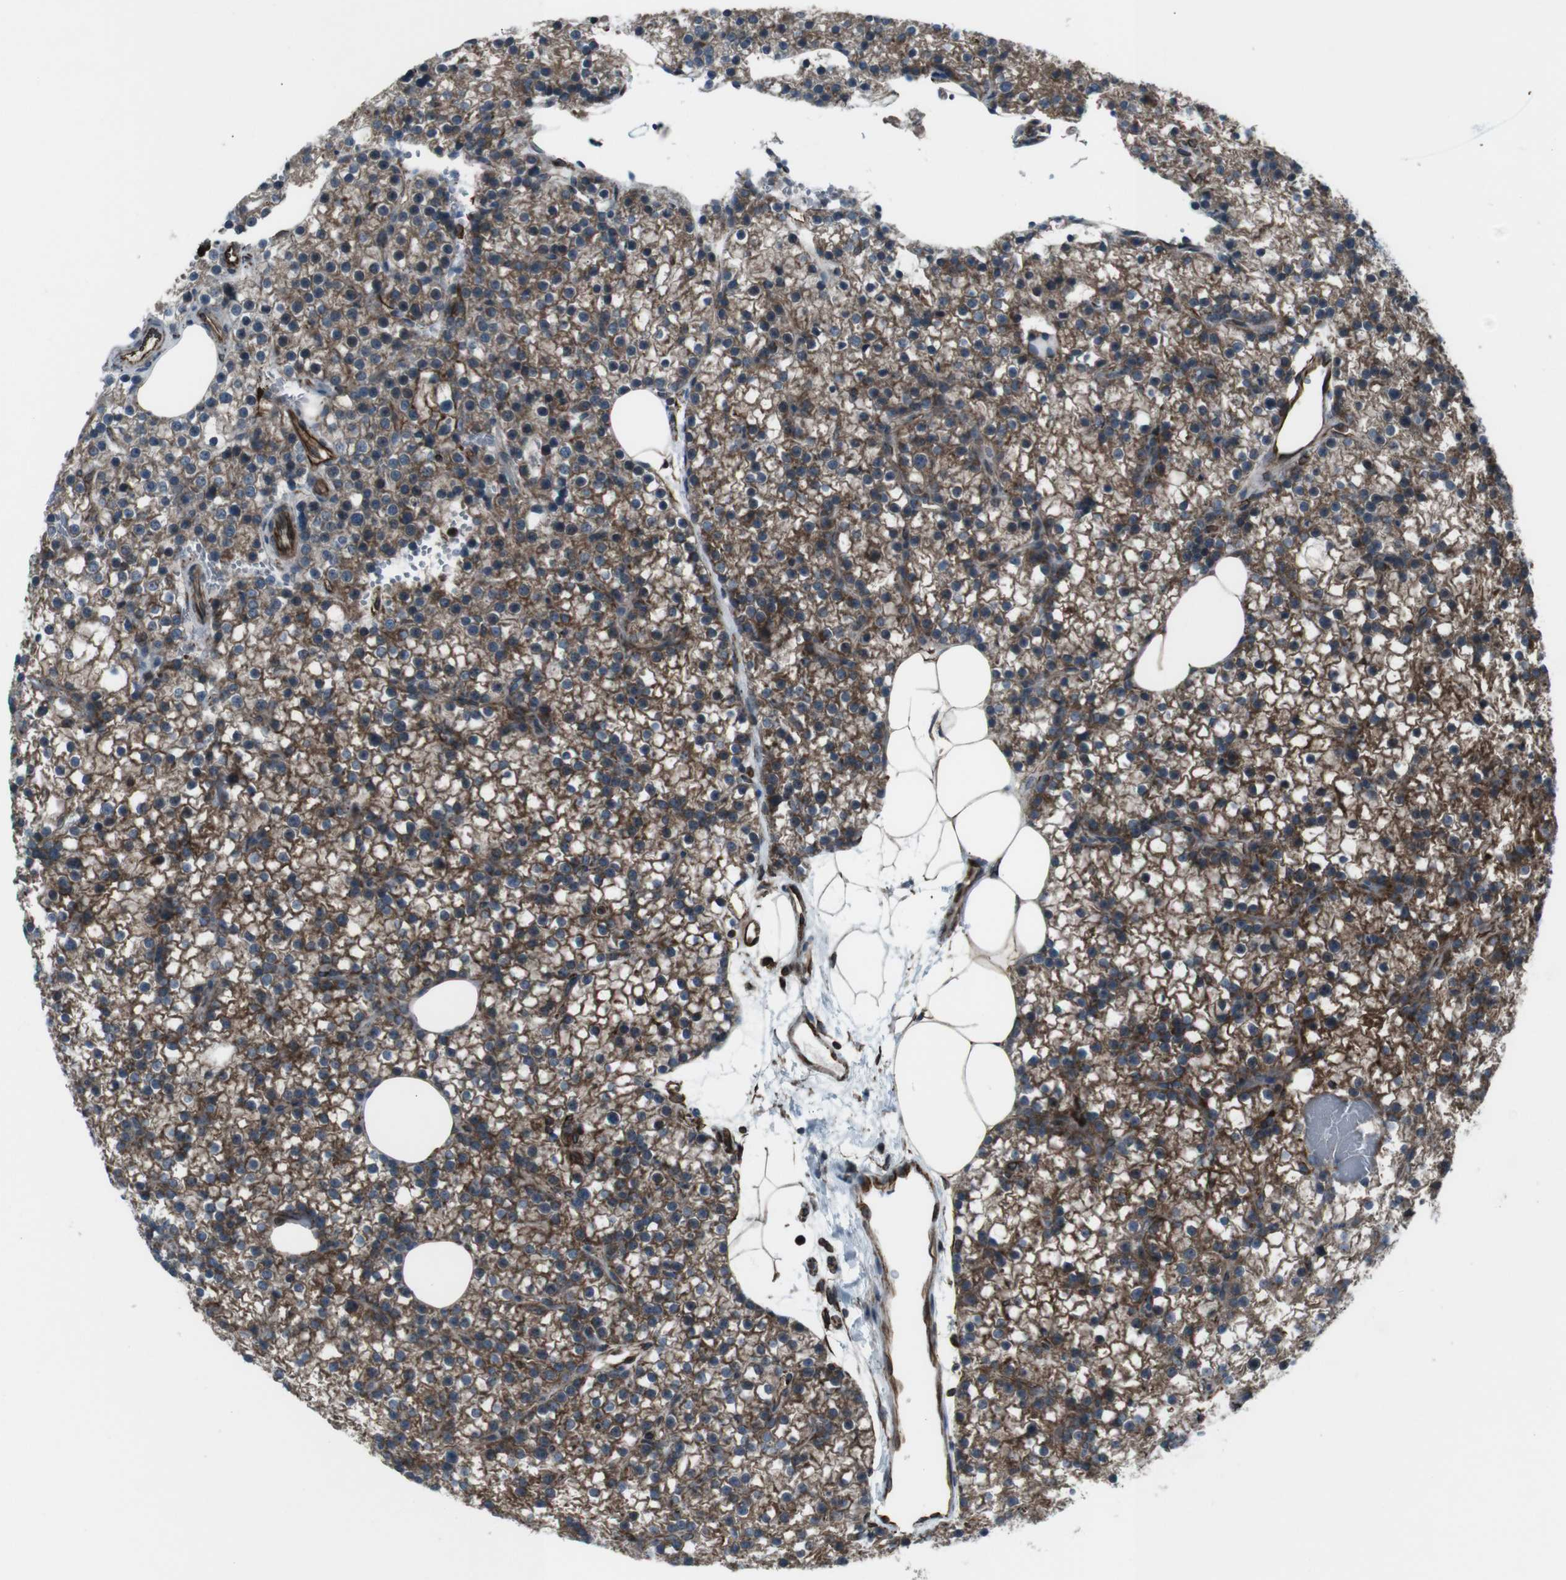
{"staining": {"intensity": "strong", "quantity": ">75%", "location": "cytoplasmic/membranous"}, "tissue": "parathyroid gland", "cell_type": "Glandular cells", "image_type": "normal", "snomed": [{"axis": "morphology", "description": "Normal tissue, NOS"}, {"axis": "morphology", "description": "Adenoma, NOS"}, {"axis": "topography", "description": "Parathyroid gland"}], "caption": "Parathyroid gland stained with a brown dye reveals strong cytoplasmic/membranous positive staining in about >75% of glandular cells.", "gene": "TMEM141", "patient": {"sex": "female", "age": 70}}